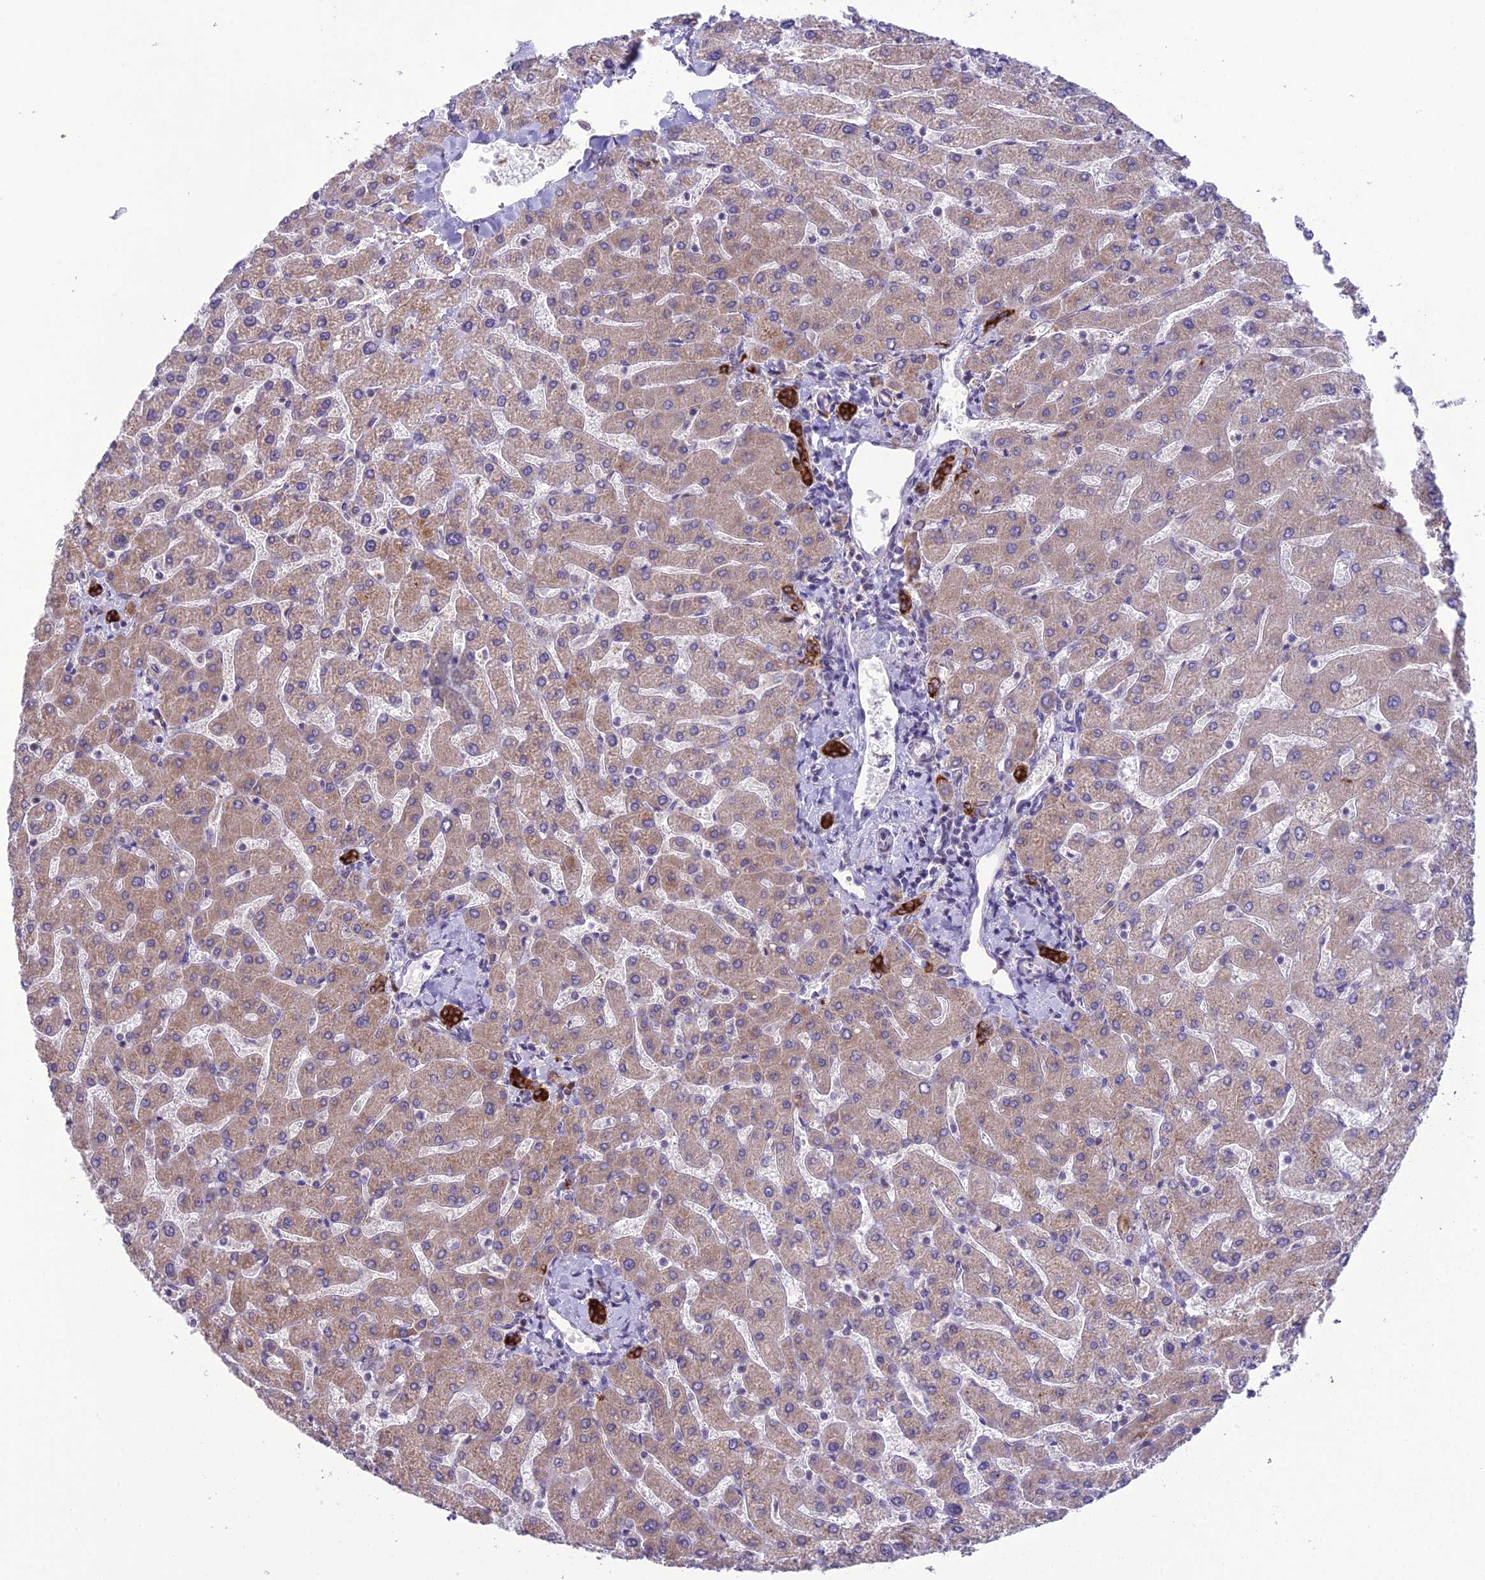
{"staining": {"intensity": "strong", "quantity": ">75%", "location": "cytoplasmic/membranous"}, "tissue": "liver", "cell_type": "Cholangiocytes", "image_type": "normal", "snomed": [{"axis": "morphology", "description": "Normal tissue, NOS"}, {"axis": "topography", "description": "Liver"}], "caption": "Immunohistochemical staining of unremarkable human liver exhibits high levels of strong cytoplasmic/membranous staining in approximately >75% of cholangiocytes. Ihc stains the protein in brown and the nuclei are stained blue.", "gene": "RPS26", "patient": {"sex": "male", "age": 55}}